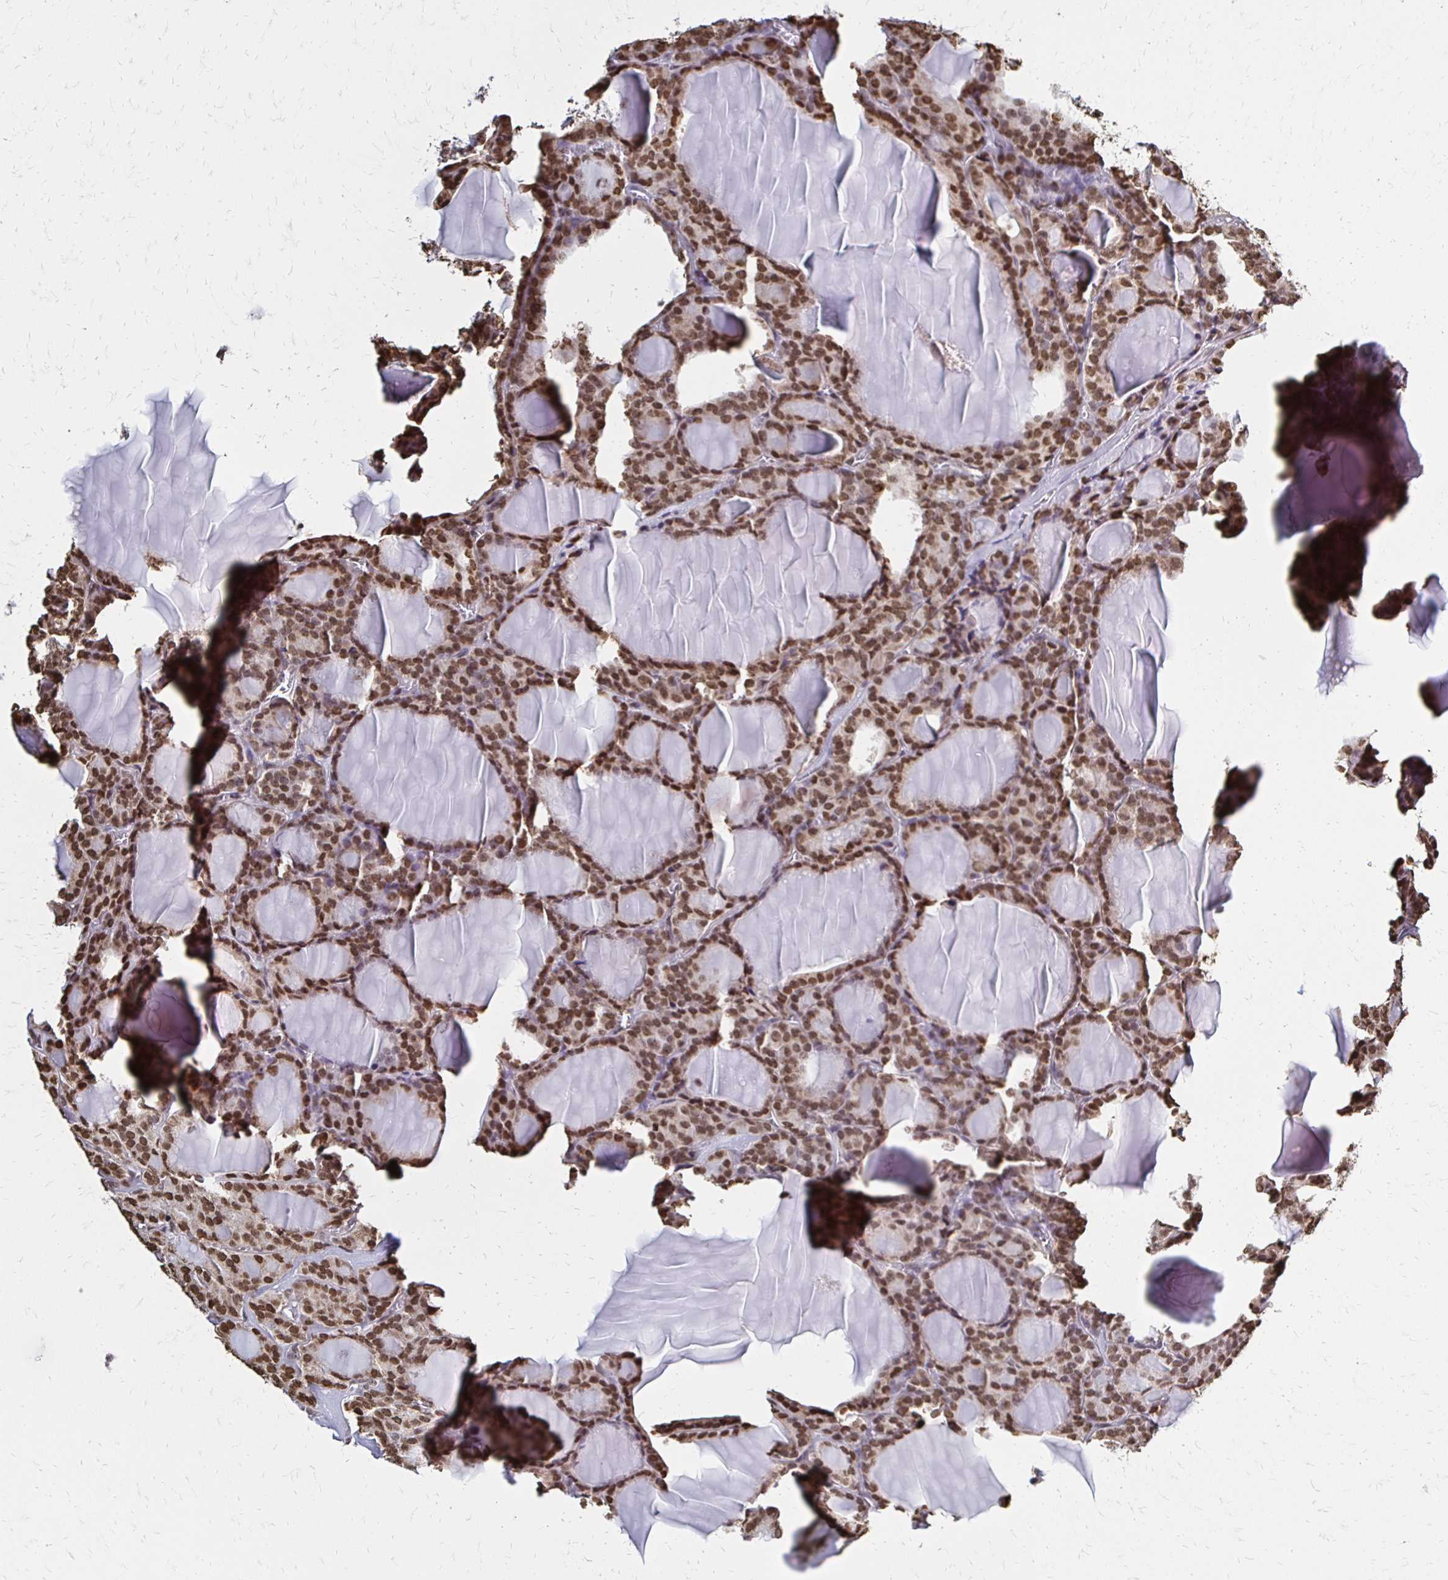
{"staining": {"intensity": "moderate", "quantity": ">75%", "location": "nuclear"}, "tissue": "thyroid cancer", "cell_type": "Tumor cells", "image_type": "cancer", "snomed": [{"axis": "morphology", "description": "Follicular adenoma carcinoma, NOS"}, {"axis": "topography", "description": "Thyroid gland"}], "caption": "Immunohistochemistry micrograph of neoplastic tissue: human thyroid follicular adenoma carcinoma stained using immunohistochemistry reveals medium levels of moderate protein expression localized specifically in the nuclear of tumor cells, appearing as a nuclear brown color.", "gene": "HOXA9", "patient": {"sex": "male", "age": 74}}